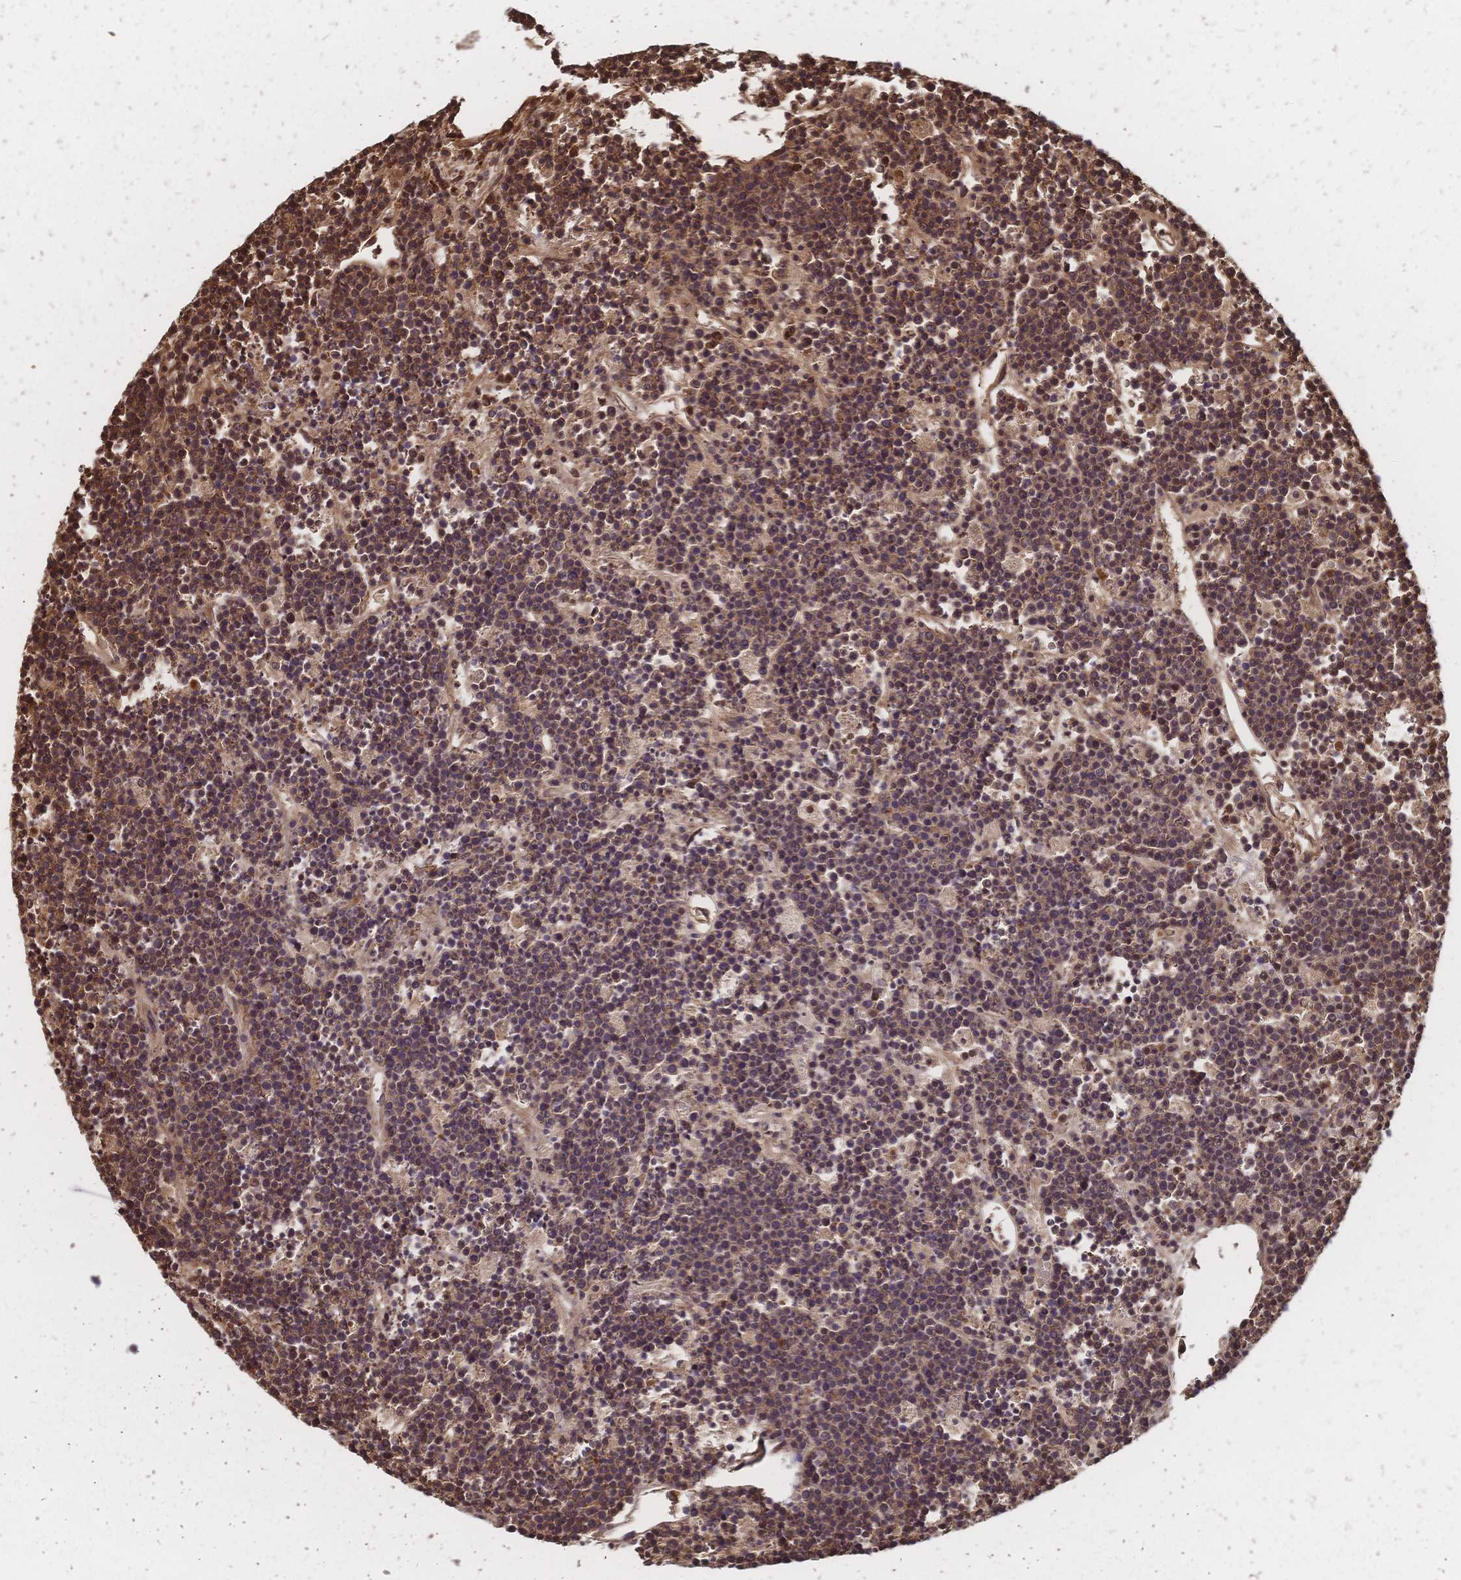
{"staining": {"intensity": "moderate", "quantity": "25%-75%", "location": "nuclear"}, "tissue": "lymphoma", "cell_type": "Tumor cells", "image_type": "cancer", "snomed": [{"axis": "morphology", "description": "Malignant lymphoma, non-Hodgkin's type, High grade"}, {"axis": "topography", "description": "Ovary"}], "caption": "A high-resolution photomicrograph shows immunohistochemistry (IHC) staining of lymphoma, which demonstrates moderate nuclear staining in about 25%-75% of tumor cells.", "gene": "HDGF", "patient": {"sex": "female", "age": 56}}